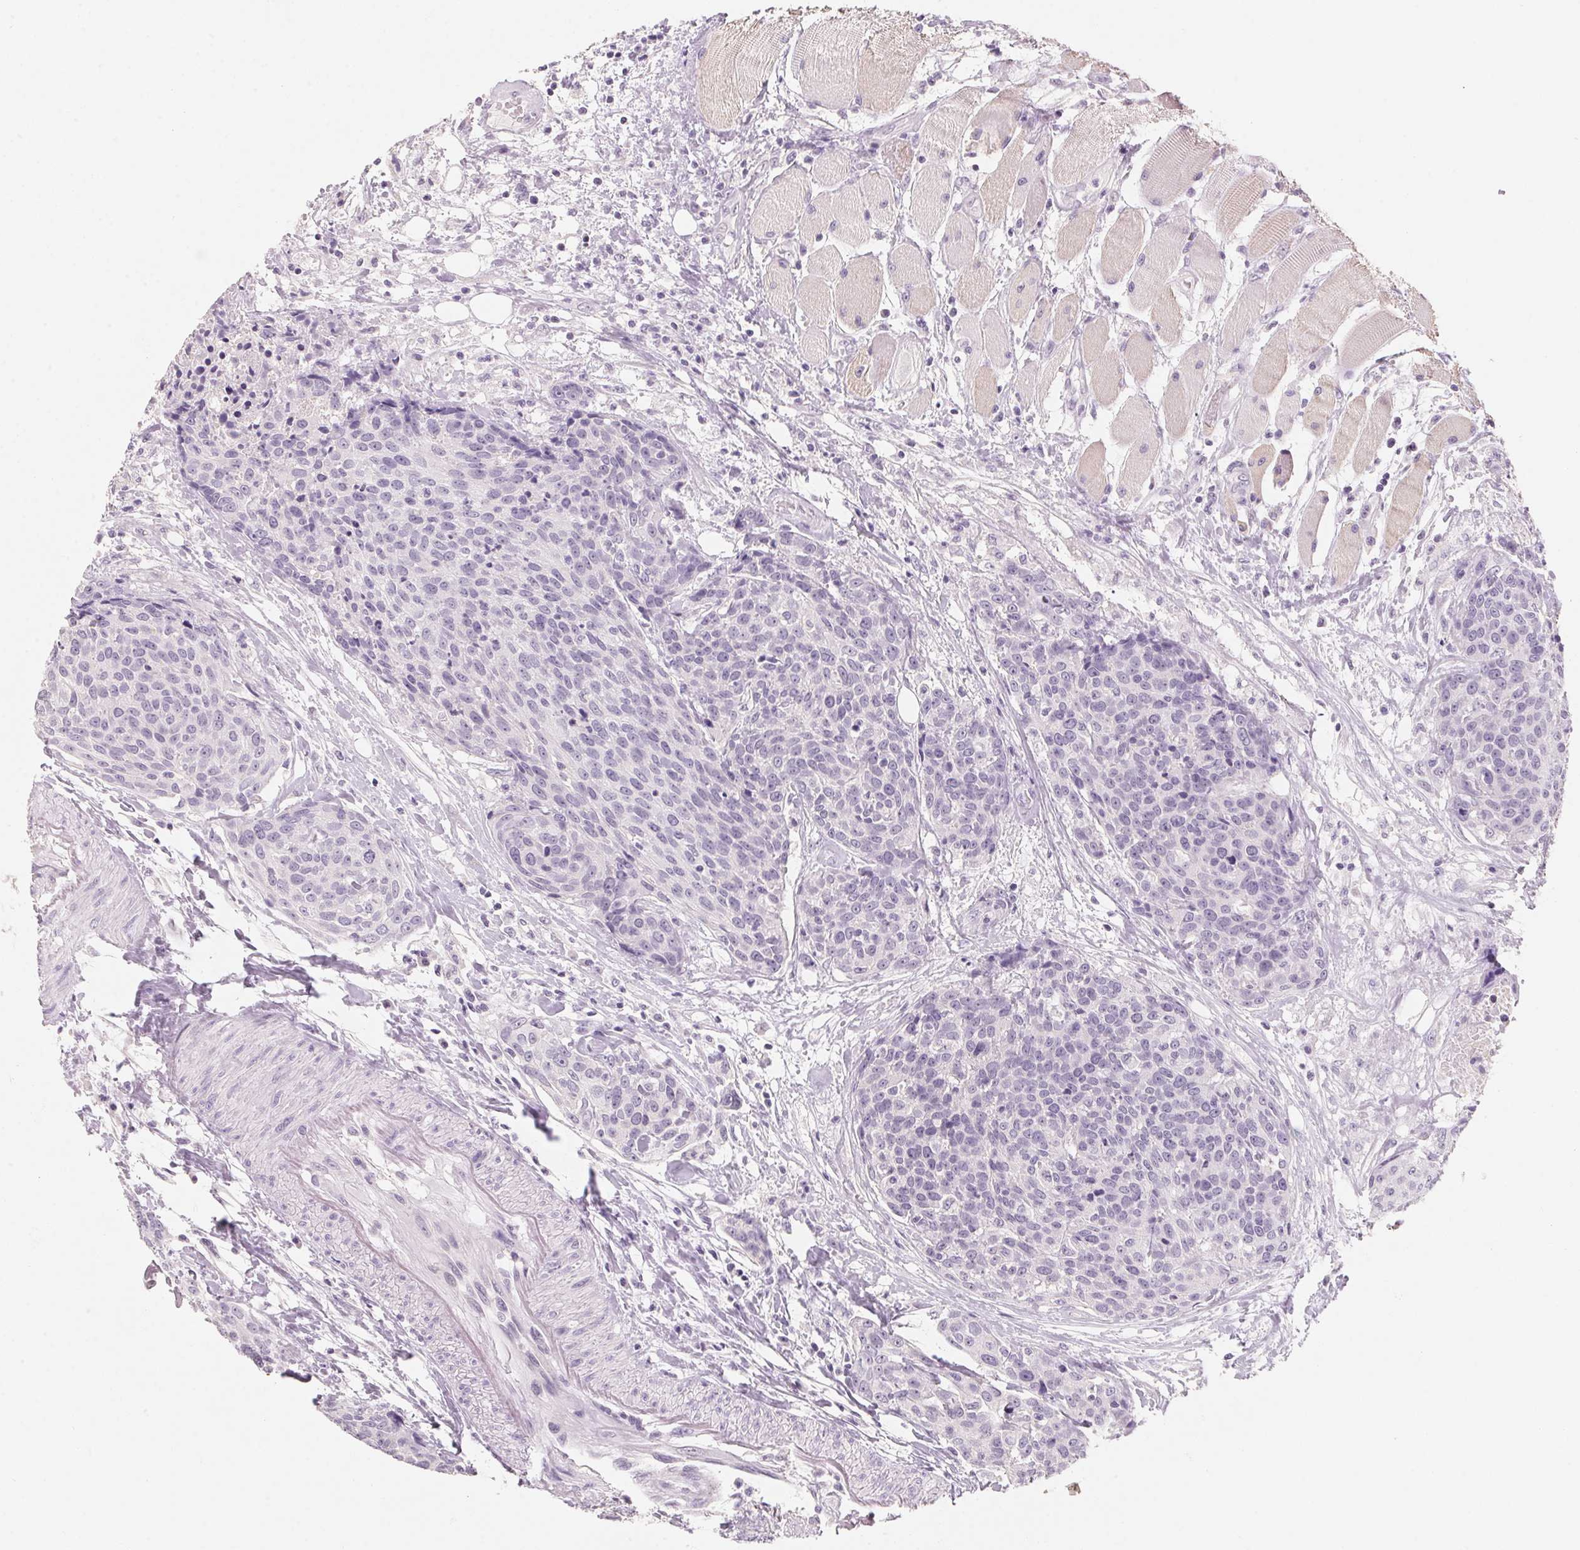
{"staining": {"intensity": "negative", "quantity": "none", "location": "none"}, "tissue": "head and neck cancer", "cell_type": "Tumor cells", "image_type": "cancer", "snomed": [{"axis": "morphology", "description": "Squamous cell carcinoma, NOS"}, {"axis": "topography", "description": "Oral tissue"}, {"axis": "topography", "description": "Head-Neck"}], "caption": "Immunohistochemistry image of human head and neck cancer (squamous cell carcinoma) stained for a protein (brown), which shows no expression in tumor cells.", "gene": "CAPZA3", "patient": {"sex": "male", "age": 64}}